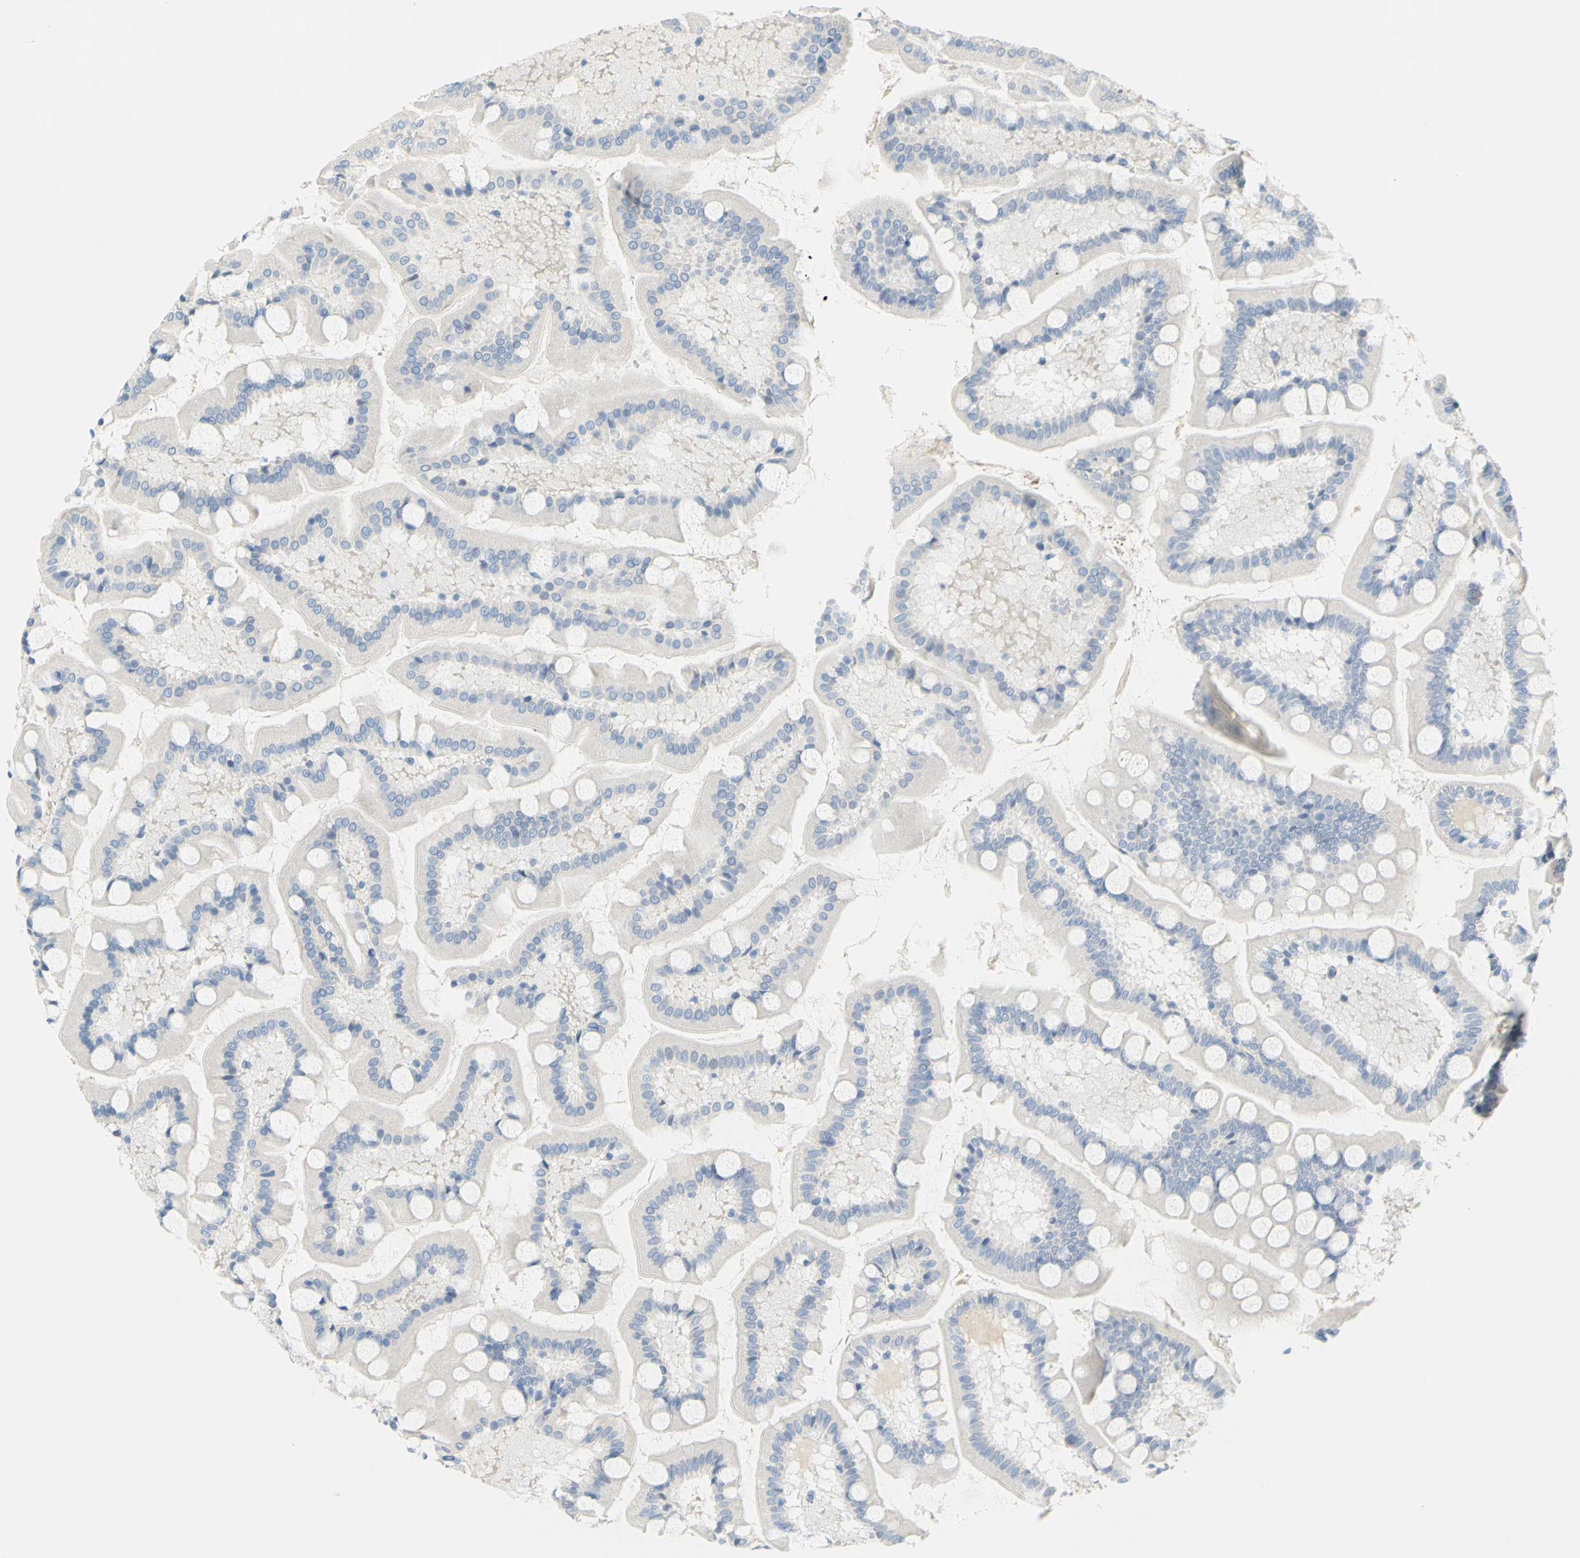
{"staining": {"intensity": "negative", "quantity": "none", "location": "none"}, "tissue": "small intestine", "cell_type": "Glandular cells", "image_type": "normal", "snomed": [{"axis": "morphology", "description": "Normal tissue, NOS"}, {"axis": "topography", "description": "Small intestine"}], "caption": "Image shows no protein staining in glandular cells of normal small intestine.", "gene": "DCT", "patient": {"sex": "male", "age": 41}}